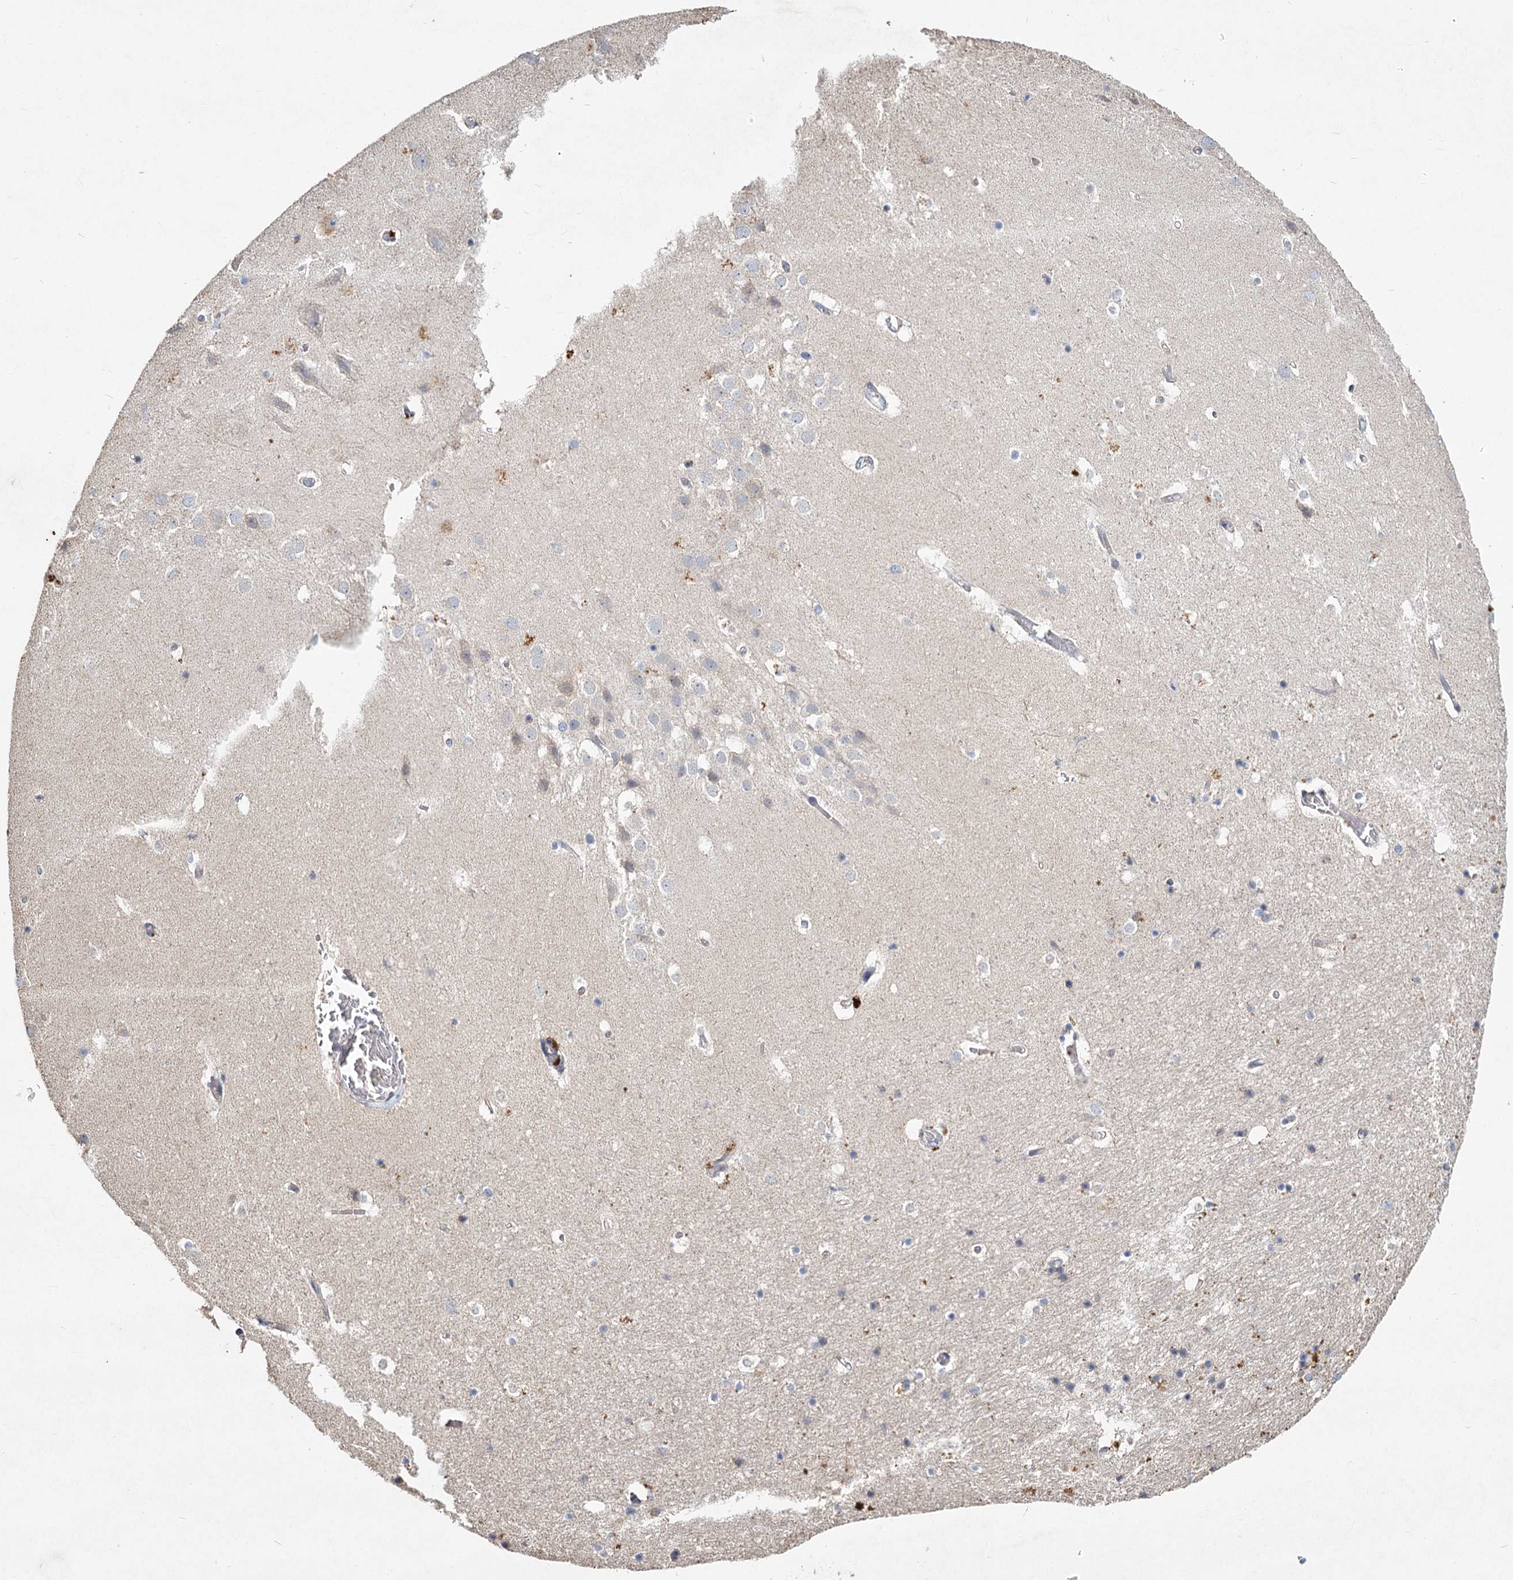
{"staining": {"intensity": "negative", "quantity": "none", "location": "none"}, "tissue": "hippocampus", "cell_type": "Glial cells", "image_type": "normal", "snomed": [{"axis": "morphology", "description": "Normal tissue, NOS"}, {"axis": "topography", "description": "Hippocampus"}], "caption": "This is an IHC micrograph of normal hippocampus. There is no staining in glial cells.", "gene": "HES2", "patient": {"sex": "female", "age": 52}}